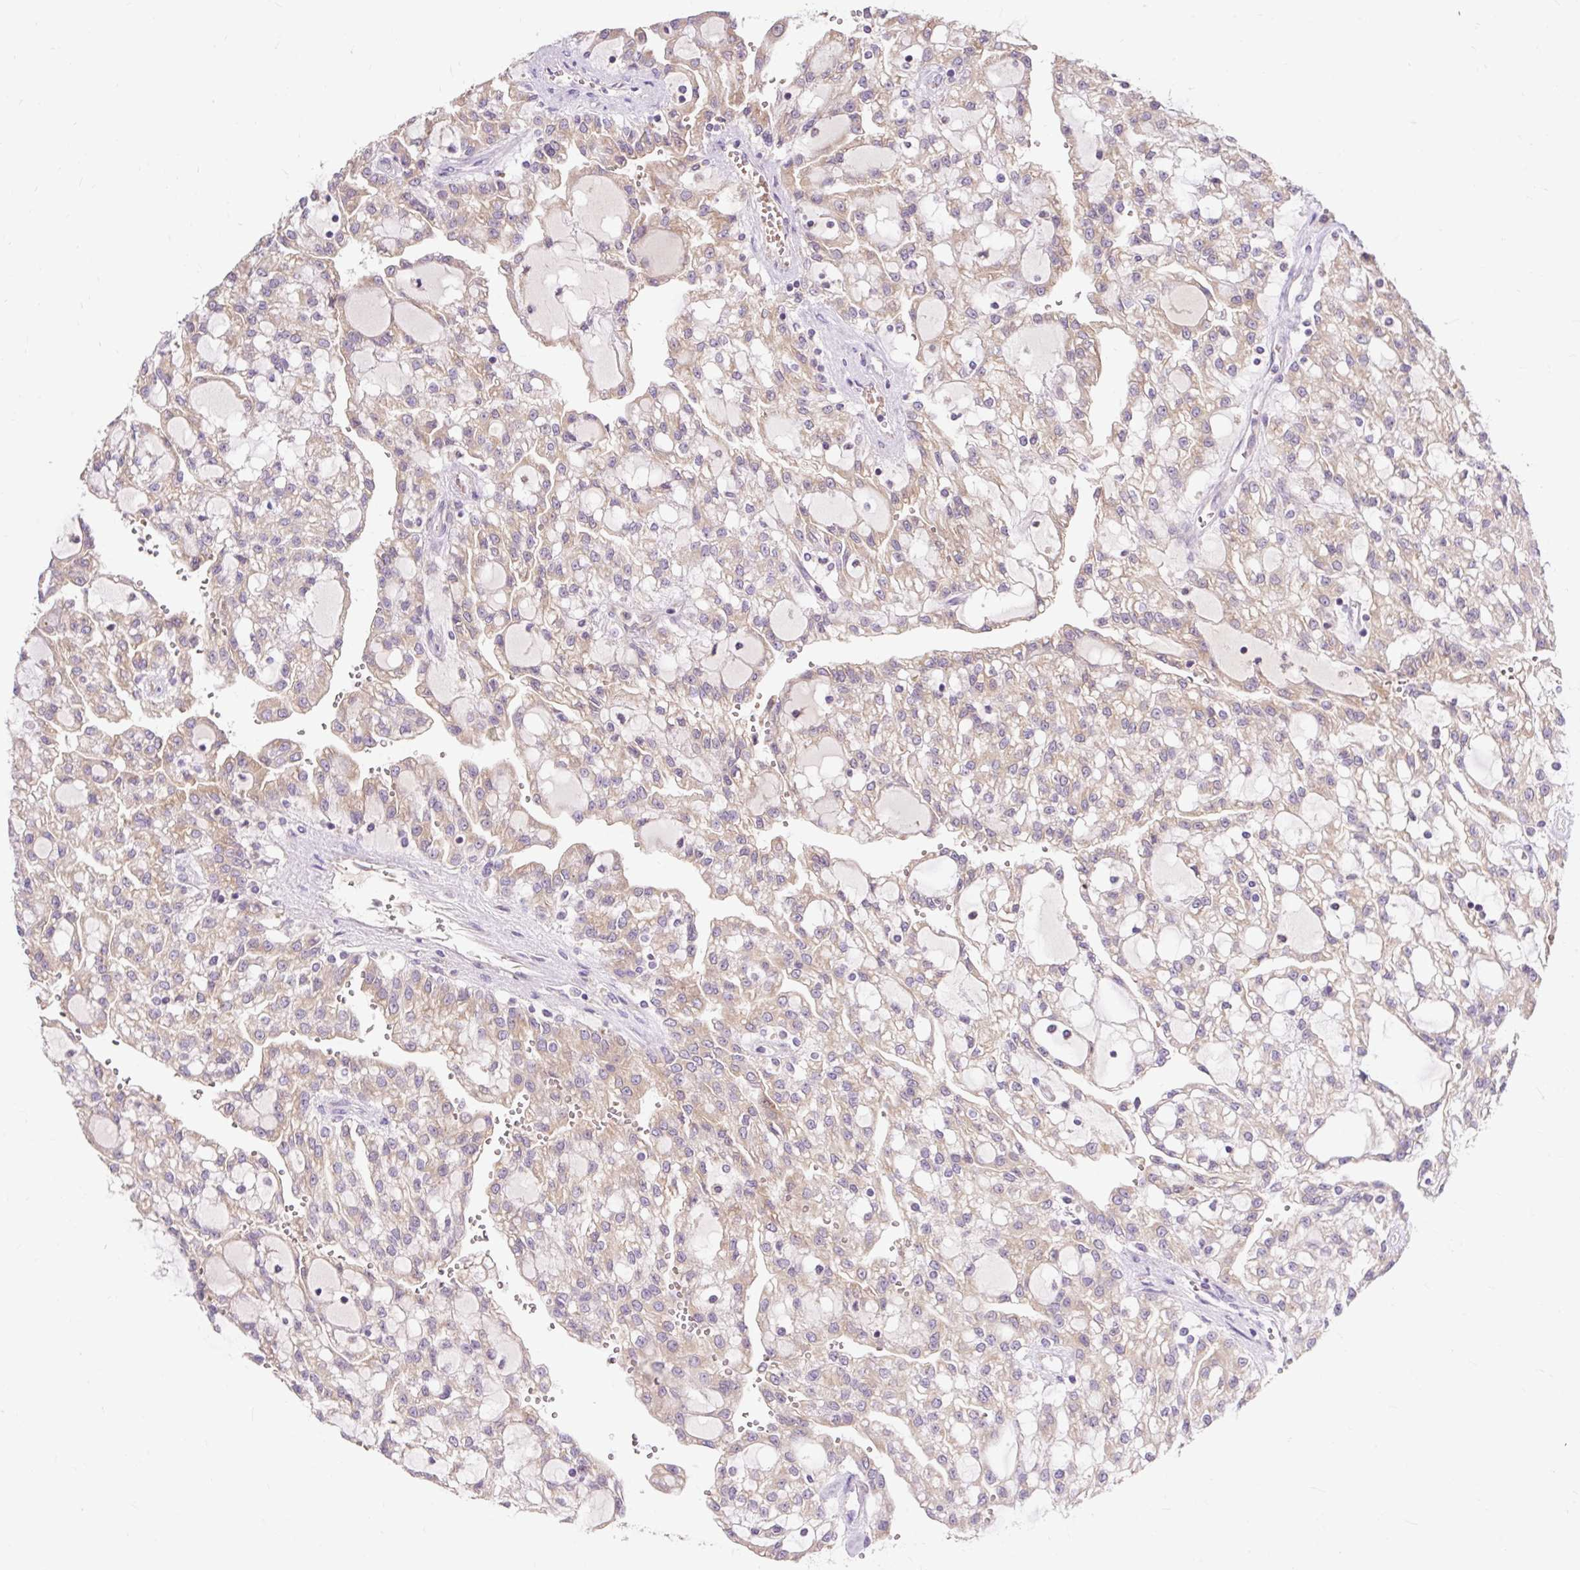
{"staining": {"intensity": "weak", "quantity": "25%-75%", "location": "cytoplasmic/membranous"}, "tissue": "renal cancer", "cell_type": "Tumor cells", "image_type": "cancer", "snomed": [{"axis": "morphology", "description": "Adenocarcinoma, NOS"}, {"axis": "topography", "description": "Kidney"}], "caption": "Adenocarcinoma (renal) stained with DAB (3,3'-diaminobenzidine) immunohistochemistry (IHC) exhibits low levels of weak cytoplasmic/membranous positivity in about 25%-75% of tumor cells.", "gene": "SEC63", "patient": {"sex": "male", "age": 63}}